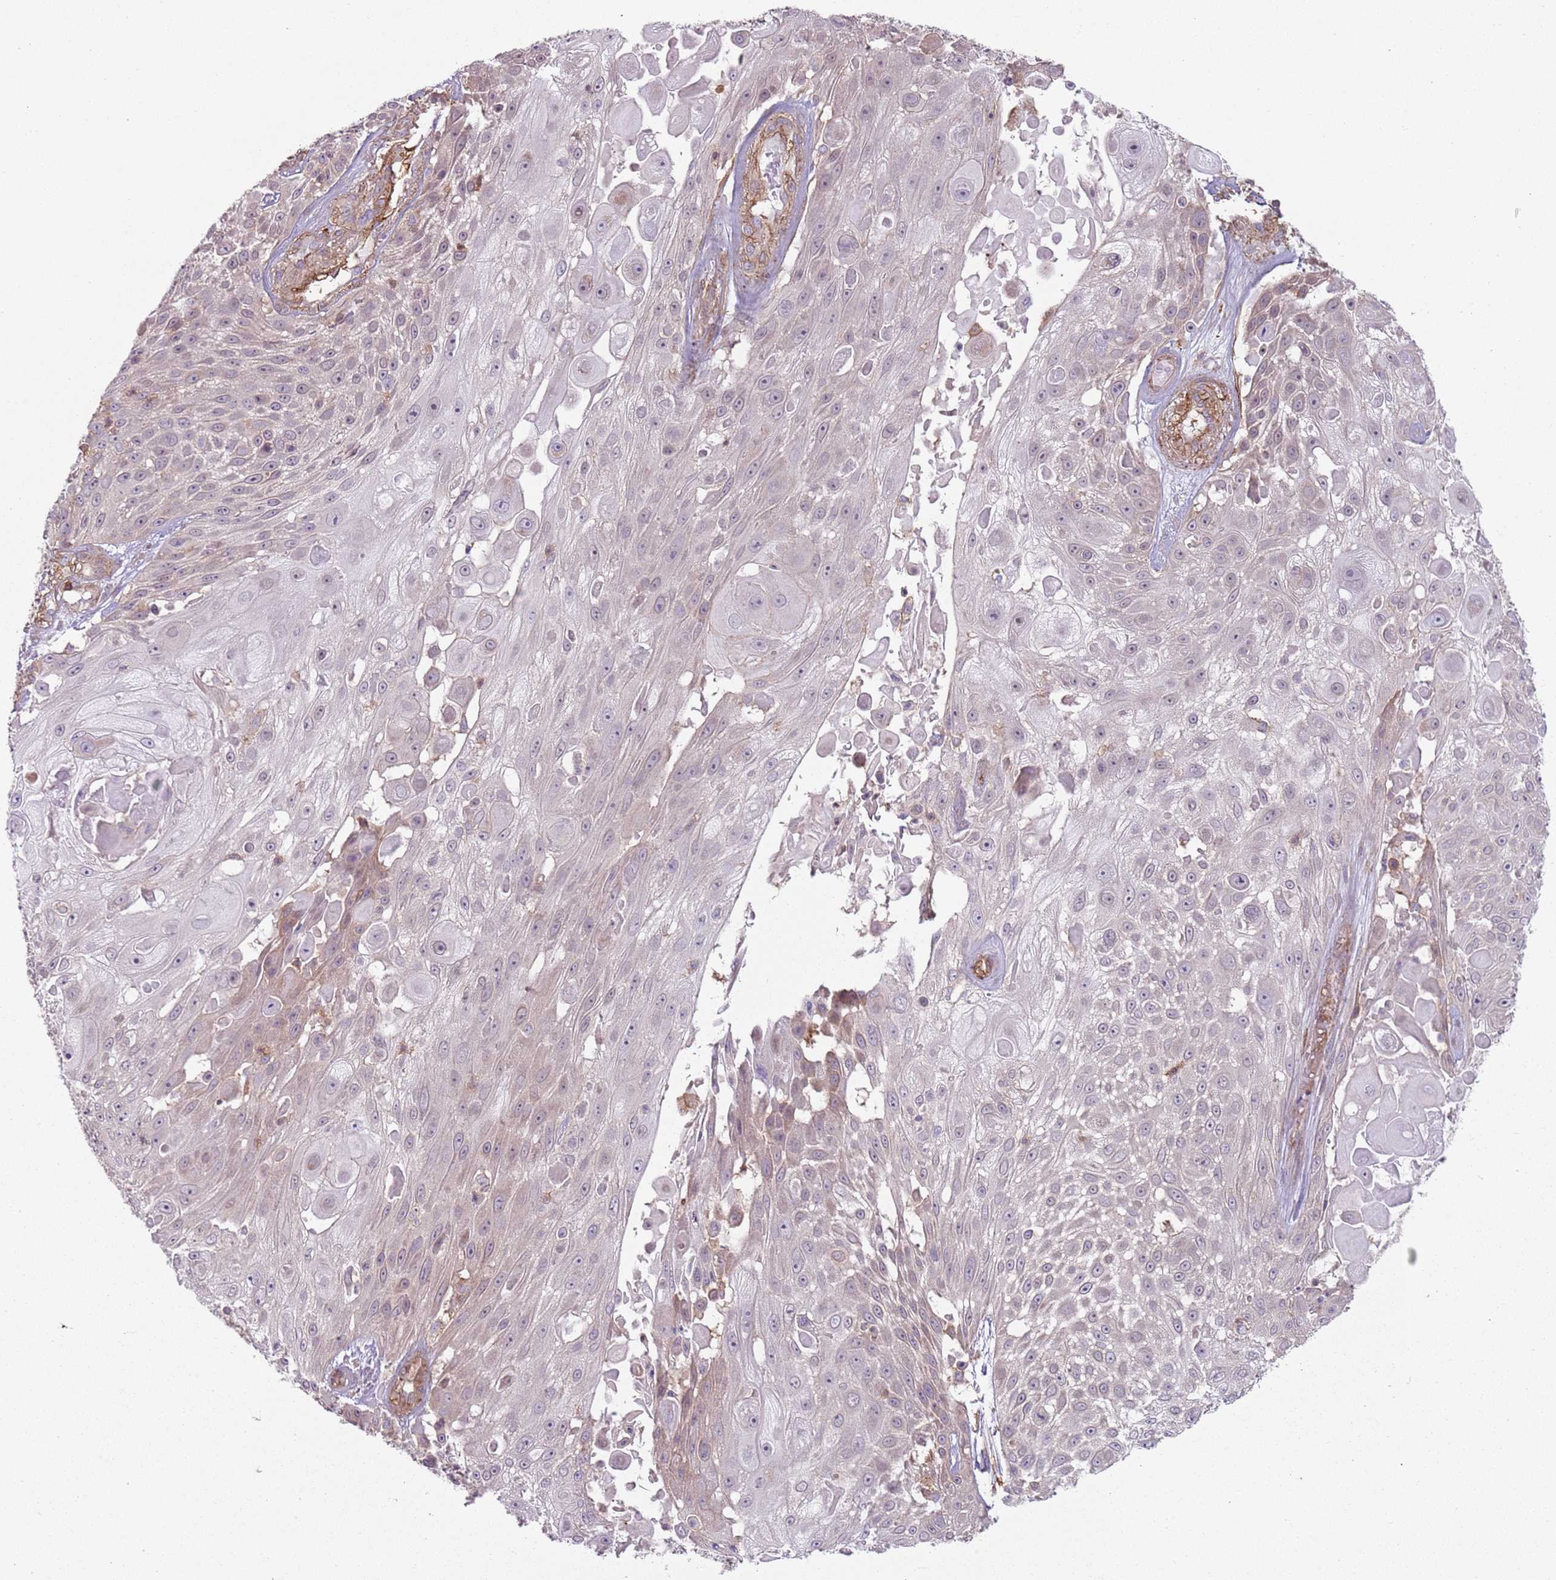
{"staining": {"intensity": "negative", "quantity": "none", "location": "none"}, "tissue": "skin cancer", "cell_type": "Tumor cells", "image_type": "cancer", "snomed": [{"axis": "morphology", "description": "Squamous cell carcinoma, NOS"}, {"axis": "topography", "description": "Skin"}], "caption": "This is an immunohistochemistry (IHC) photomicrograph of human squamous cell carcinoma (skin). There is no staining in tumor cells.", "gene": "GNAI3", "patient": {"sex": "female", "age": 86}}